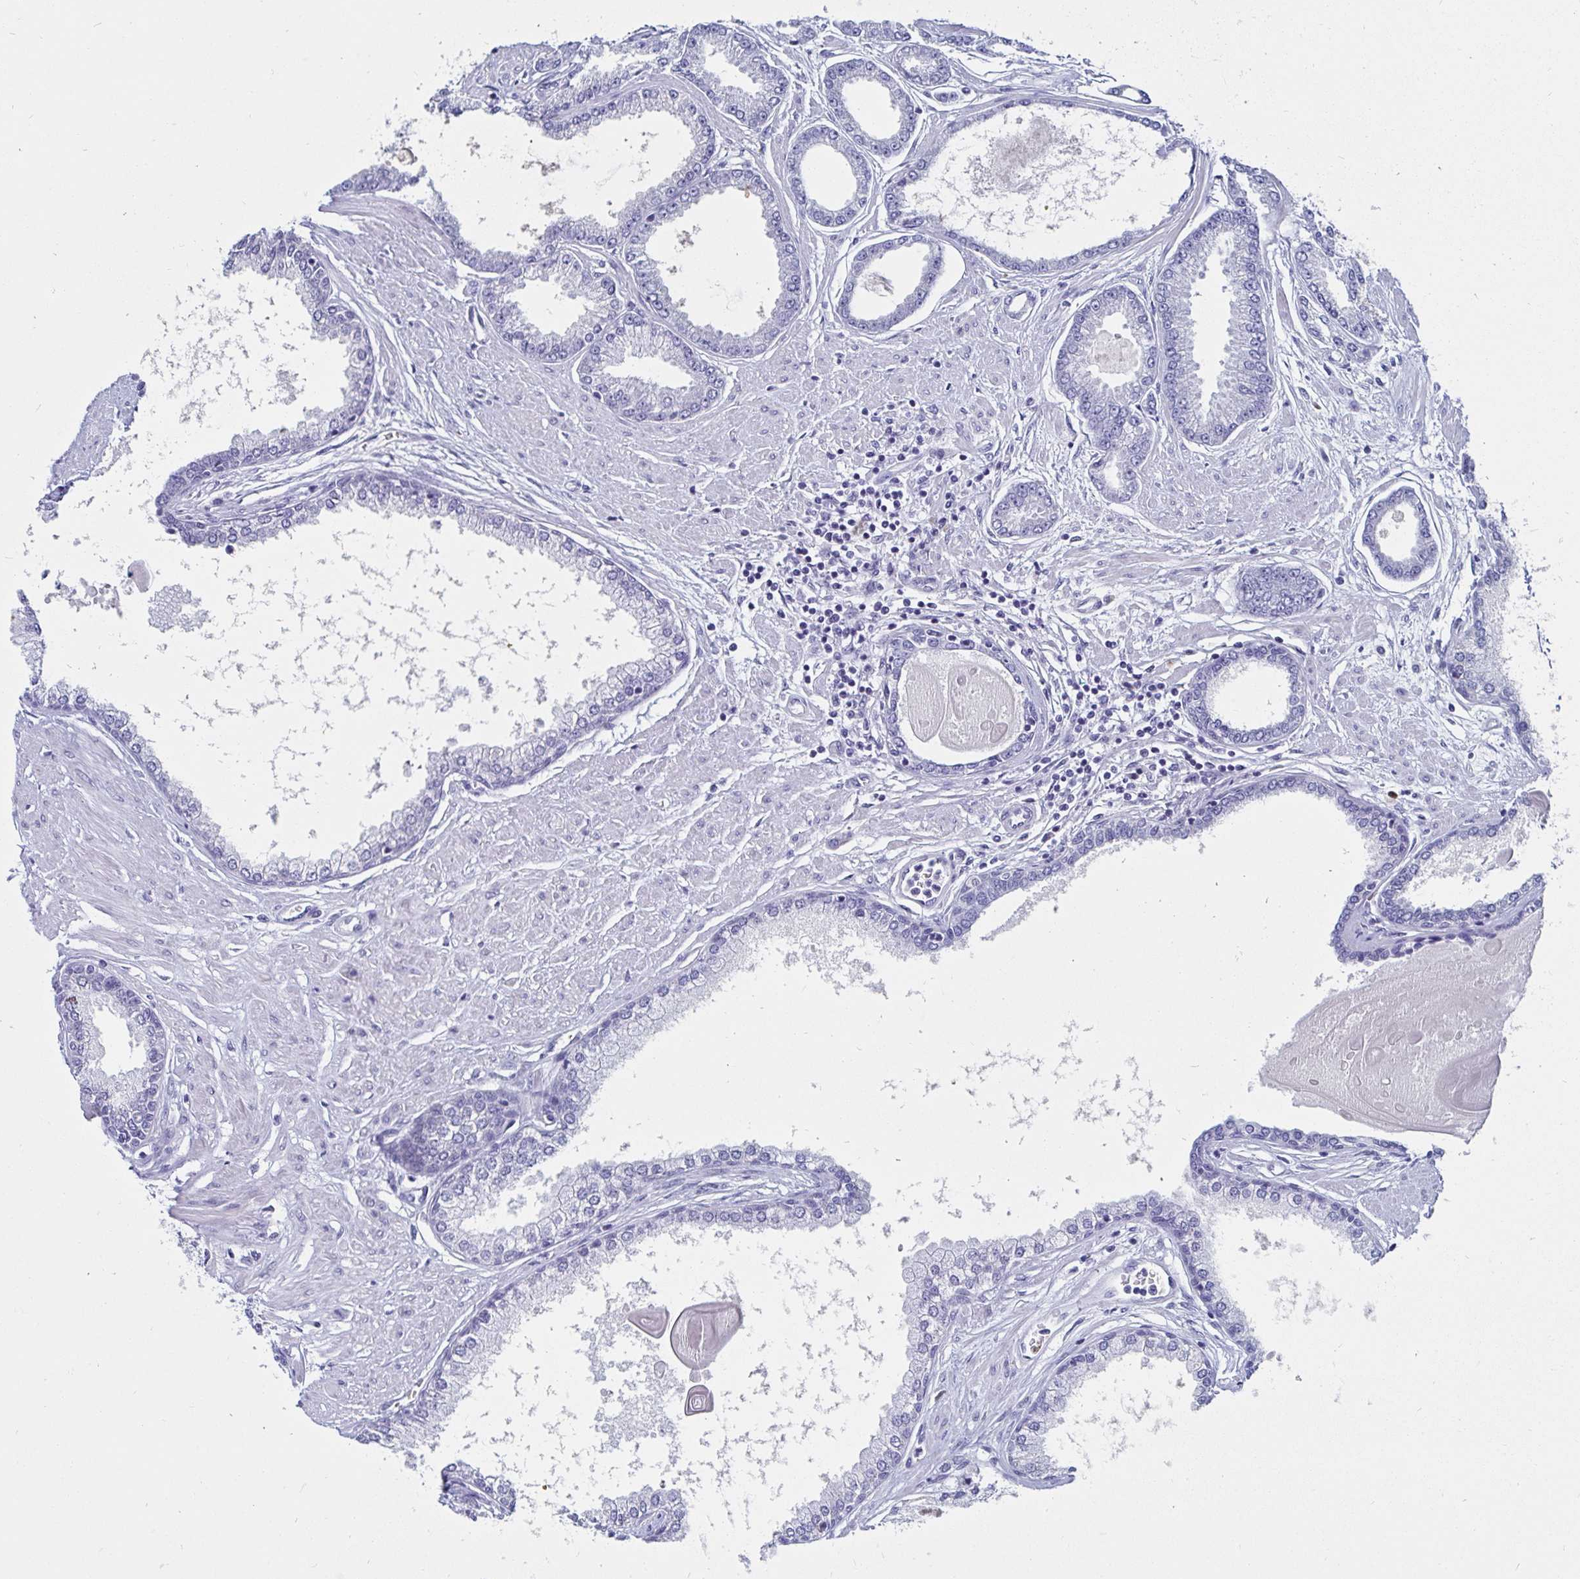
{"staining": {"intensity": "negative", "quantity": "none", "location": "none"}, "tissue": "prostate cancer", "cell_type": "Tumor cells", "image_type": "cancer", "snomed": [{"axis": "morphology", "description": "Adenocarcinoma, Low grade"}, {"axis": "topography", "description": "Prostate"}], "caption": "Tumor cells are negative for brown protein staining in low-grade adenocarcinoma (prostate).", "gene": "C4orf17", "patient": {"sex": "male", "age": 67}}